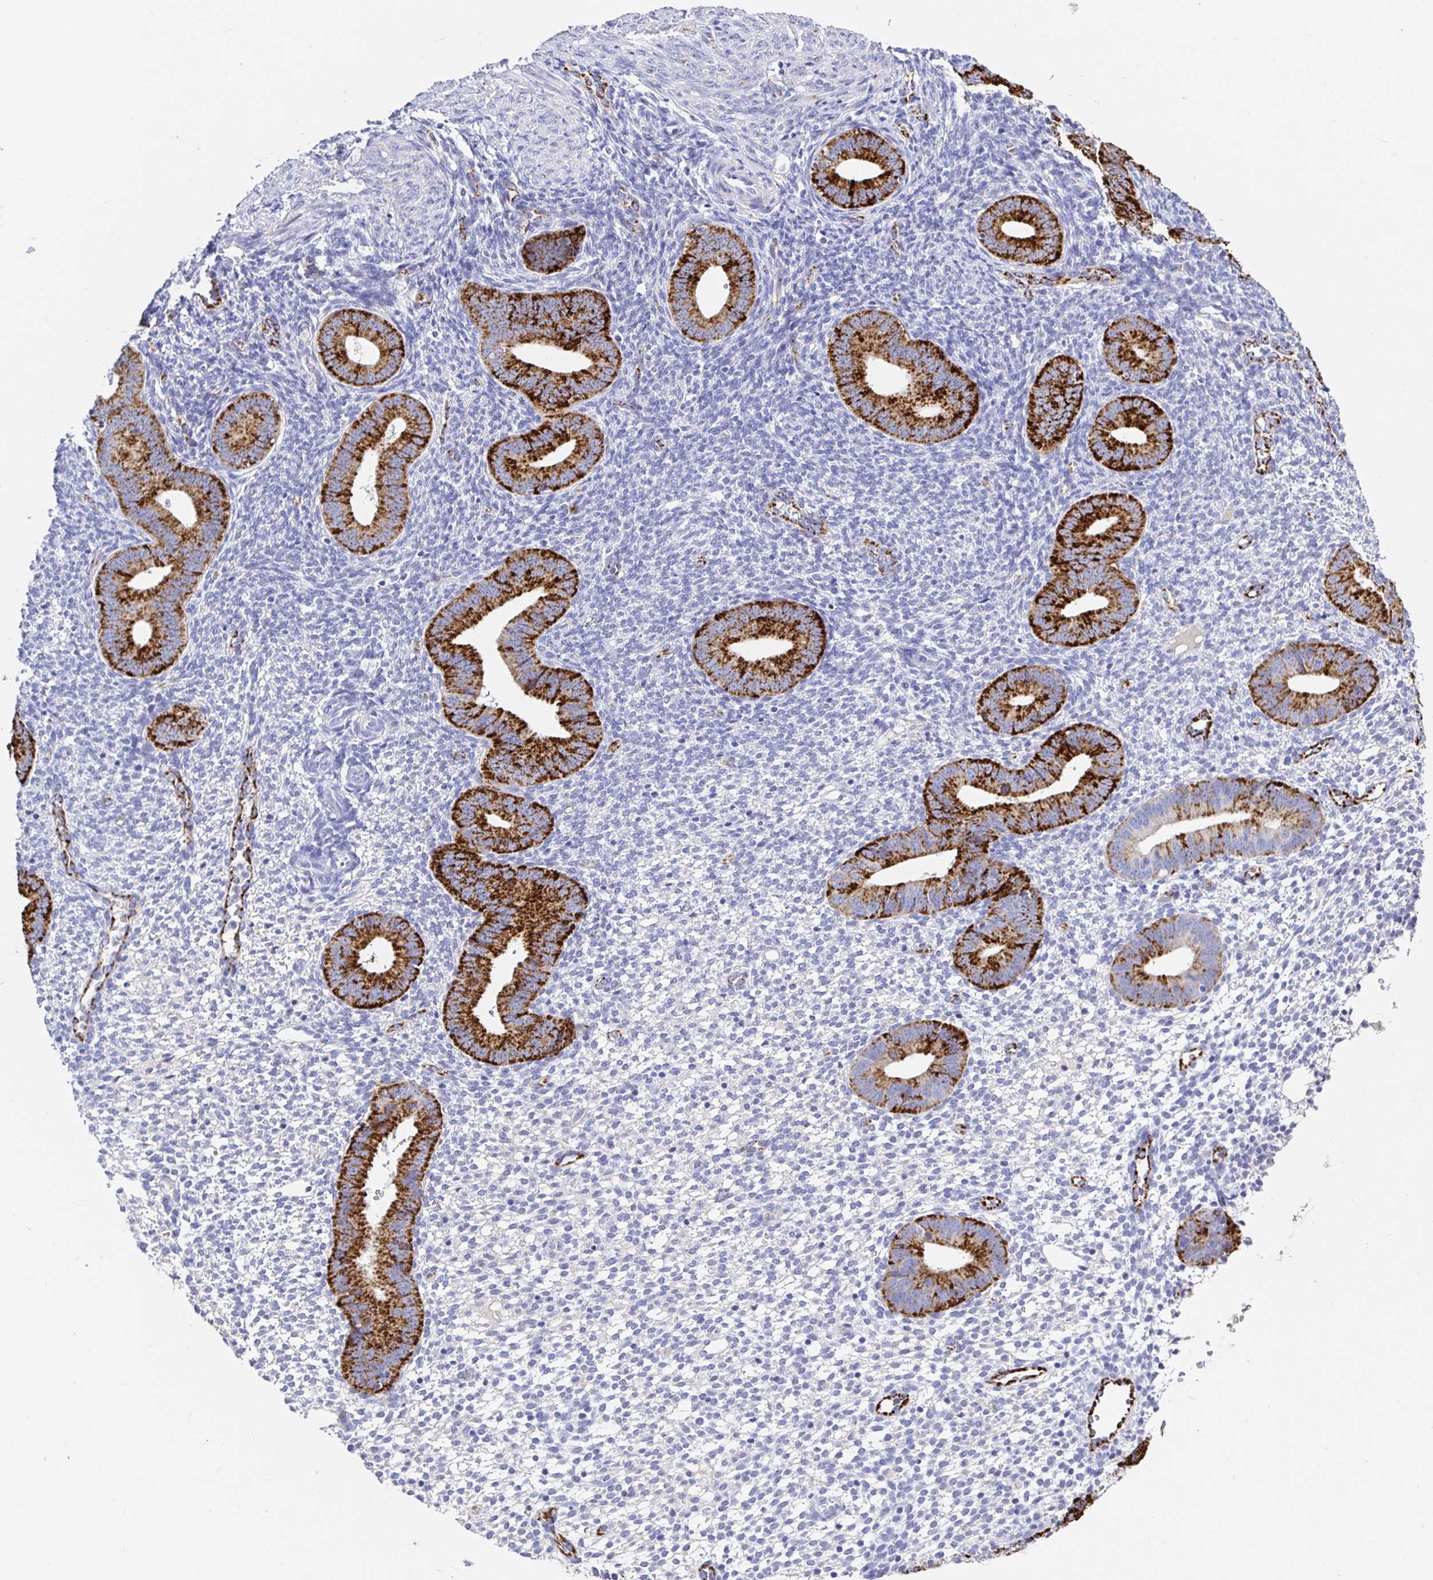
{"staining": {"intensity": "weak", "quantity": "<25%", "location": "cytoplasmic/membranous"}, "tissue": "endometrium", "cell_type": "Cells in endometrial stroma", "image_type": "normal", "snomed": [{"axis": "morphology", "description": "Normal tissue, NOS"}, {"axis": "topography", "description": "Endometrium"}], "caption": "High magnification brightfield microscopy of unremarkable endometrium stained with DAB (brown) and counterstained with hematoxylin (blue): cells in endometrial stroma show no significant staining.", "gene": "MAOA", "patient": {"sex": "female", "age": 40}}